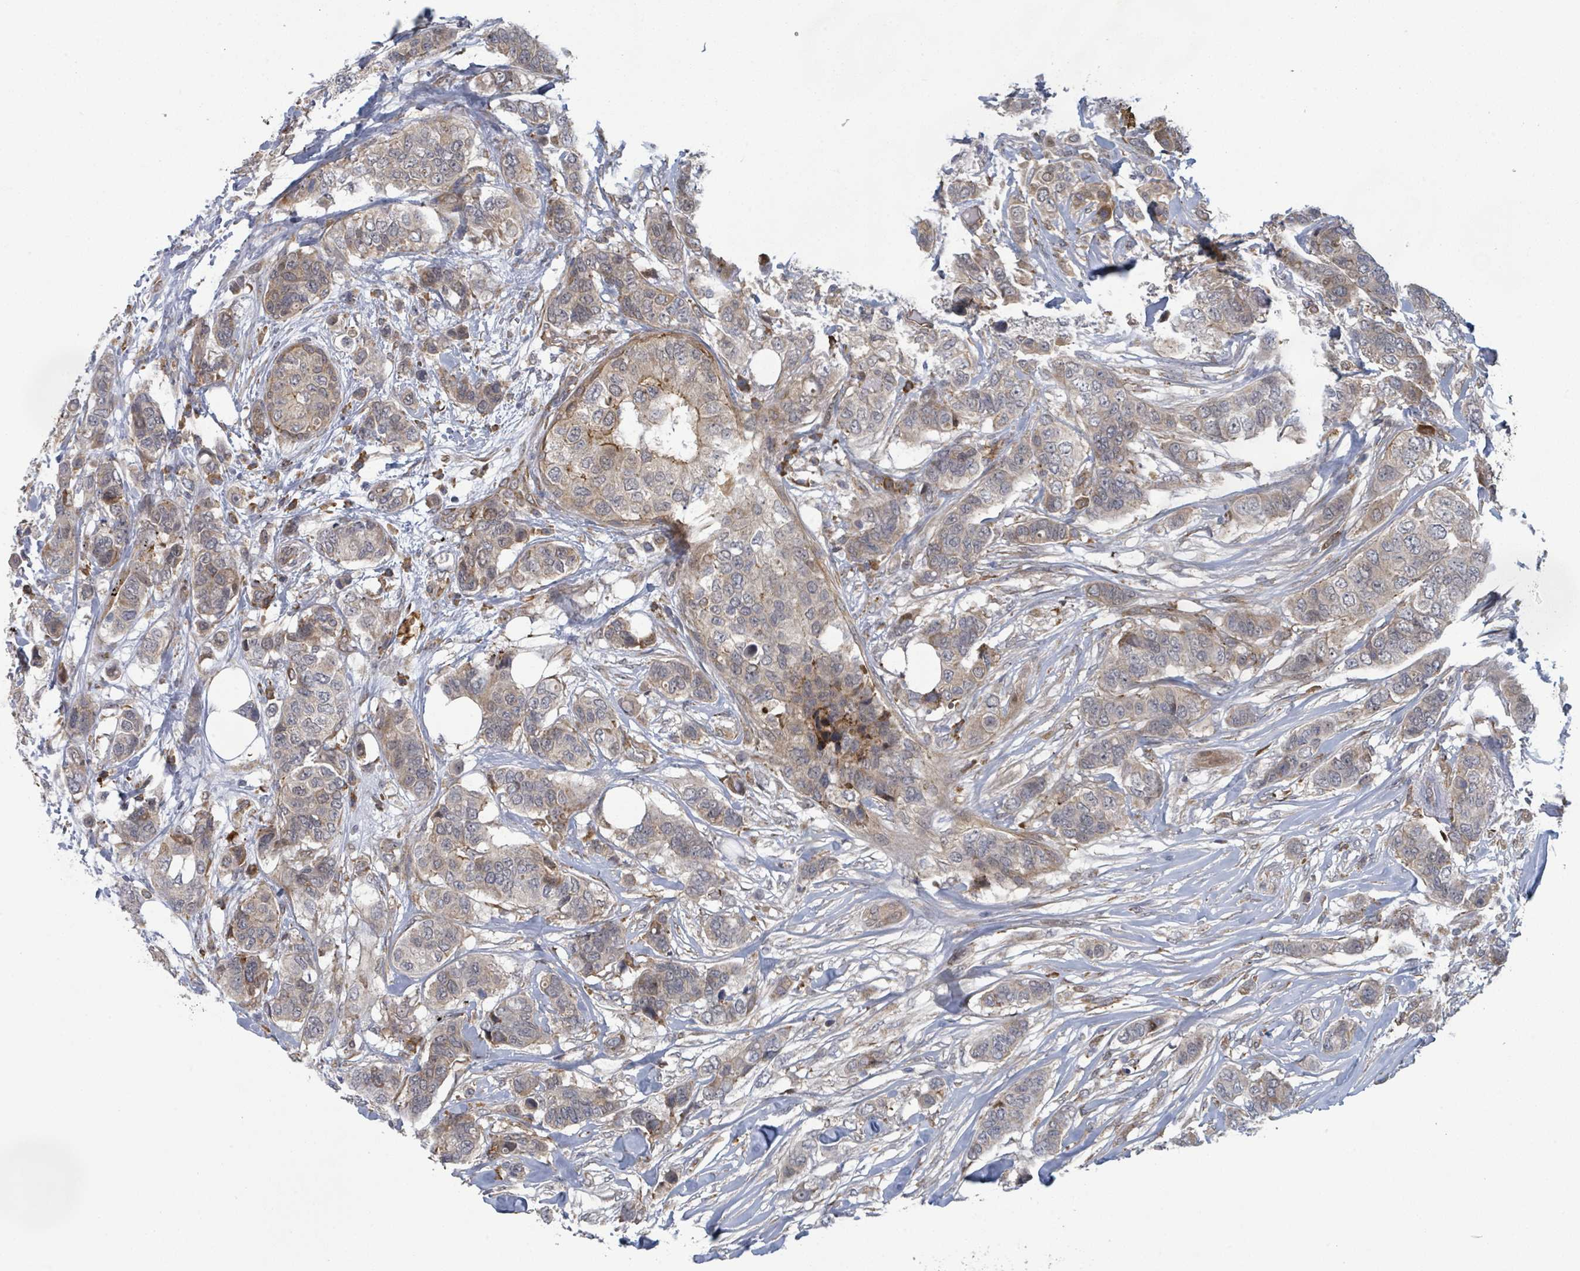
{"staining": {"intensity": "negative", "quantity": "none", "location": "none"}, "tissue": "breast cancer", "cell_type": "Tumor cells", "image_type": "cancer", "snomed": [{"axis": "morphology", "description": "Lobular carcinoma"}, {"axis": "topography", "description": "Breast"}], "caption": "Protein analysis of breast cancer shows no significant positivity in tumor cells. (DAB (3,3'-diaminobenzidine) IHC, high magnification).", "gene": "SHROOM2", "patient": {"sex": "female", "age": 51}}